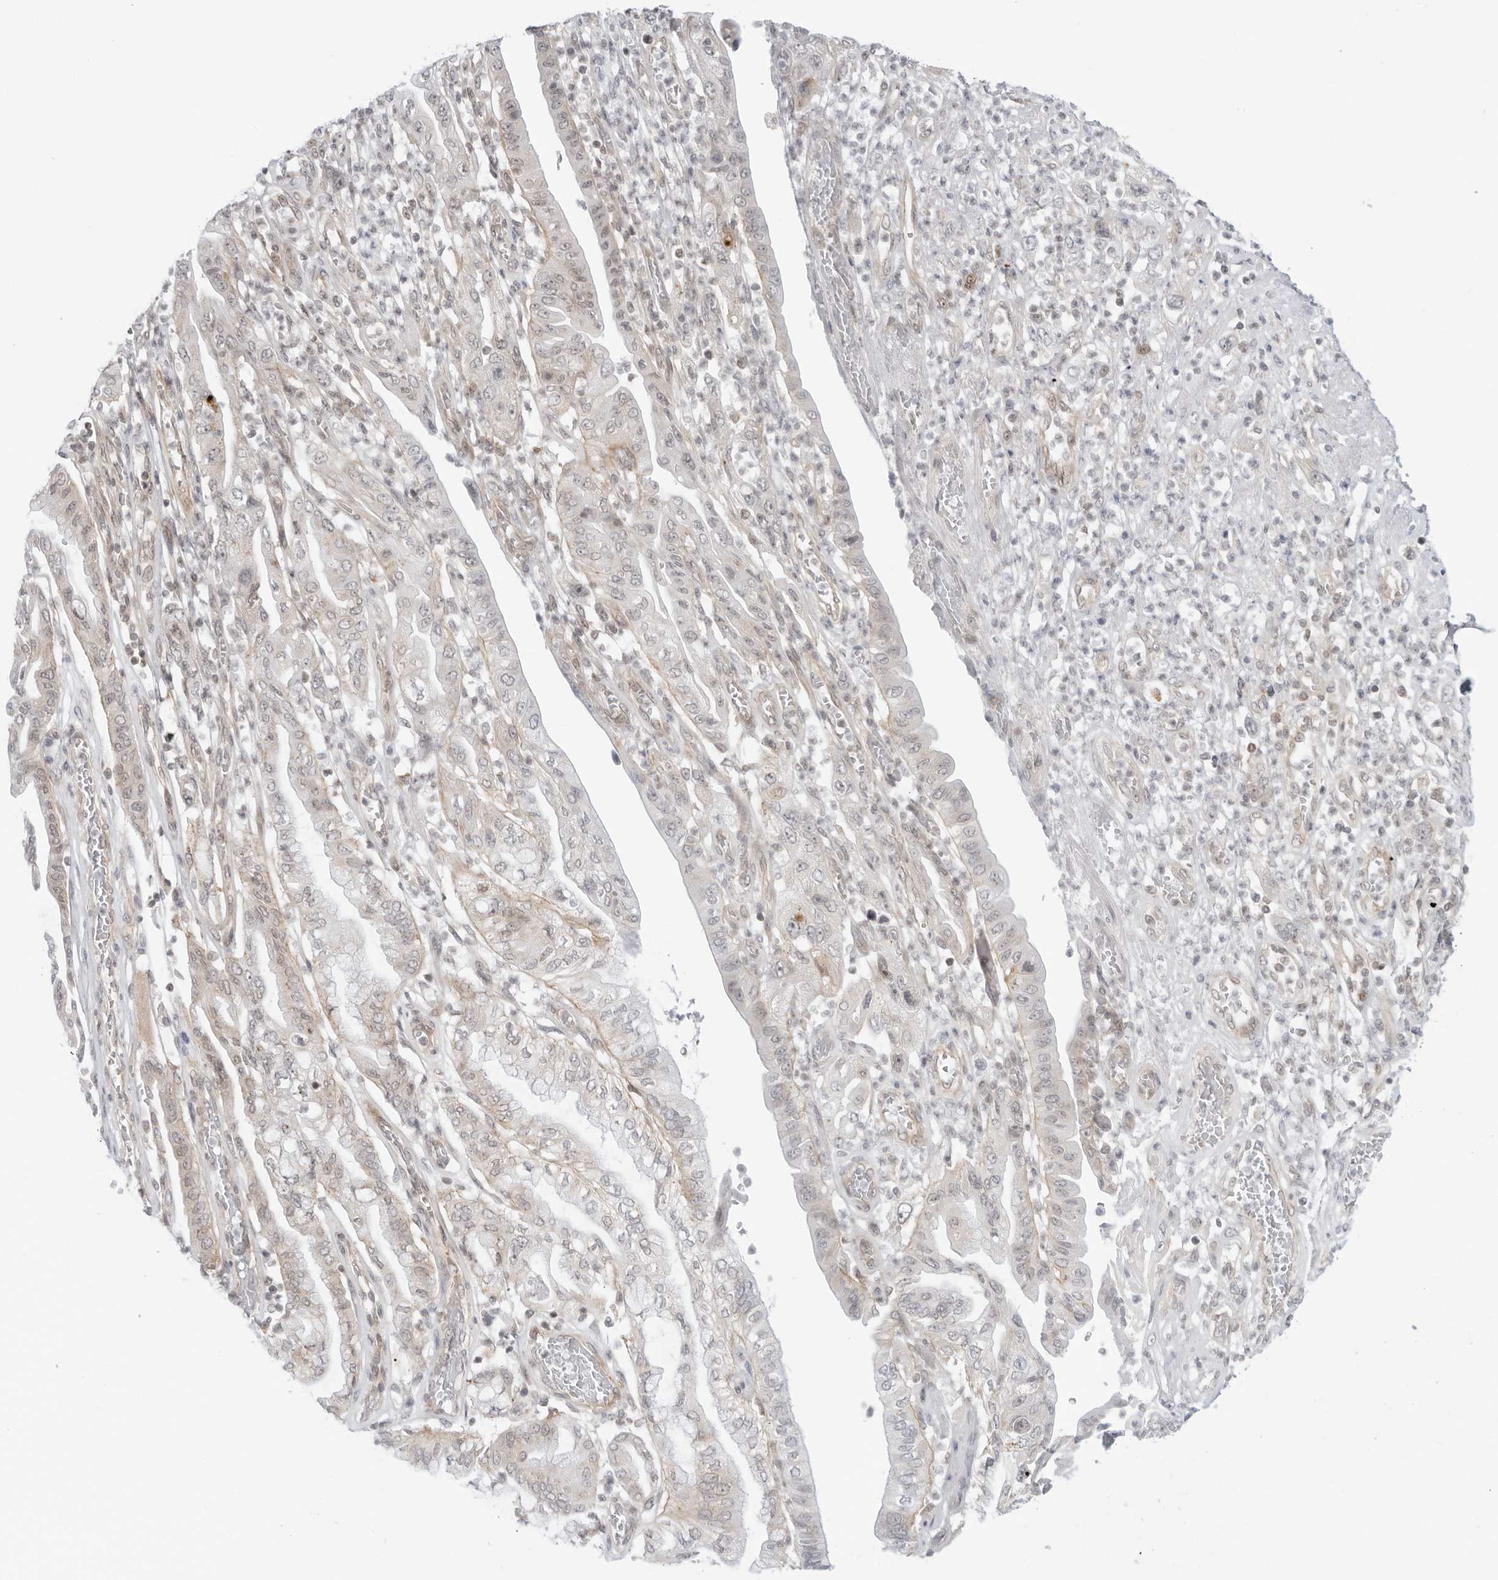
{"staining": {"intensity": "weak", "quantity": "<25%", "location": "cytoplasmic/membranous"}, "tissue": "pancreatic cancer", "cell_type": "Tumor cells", "image_type": "cancer", "snomed": [{"axis": "morphology", "description": "Adenocarcinoma, NOS"}, {"axis": "topography", "description": "Pancreas"}], "caption": "IHC micrograph of human adenocarcinoma (pancreatic) stained for a protein (brown), which displays no expression in tumor cells.", "gene": "SUGCT", "patient": {"sex": "female", "age": 73}}